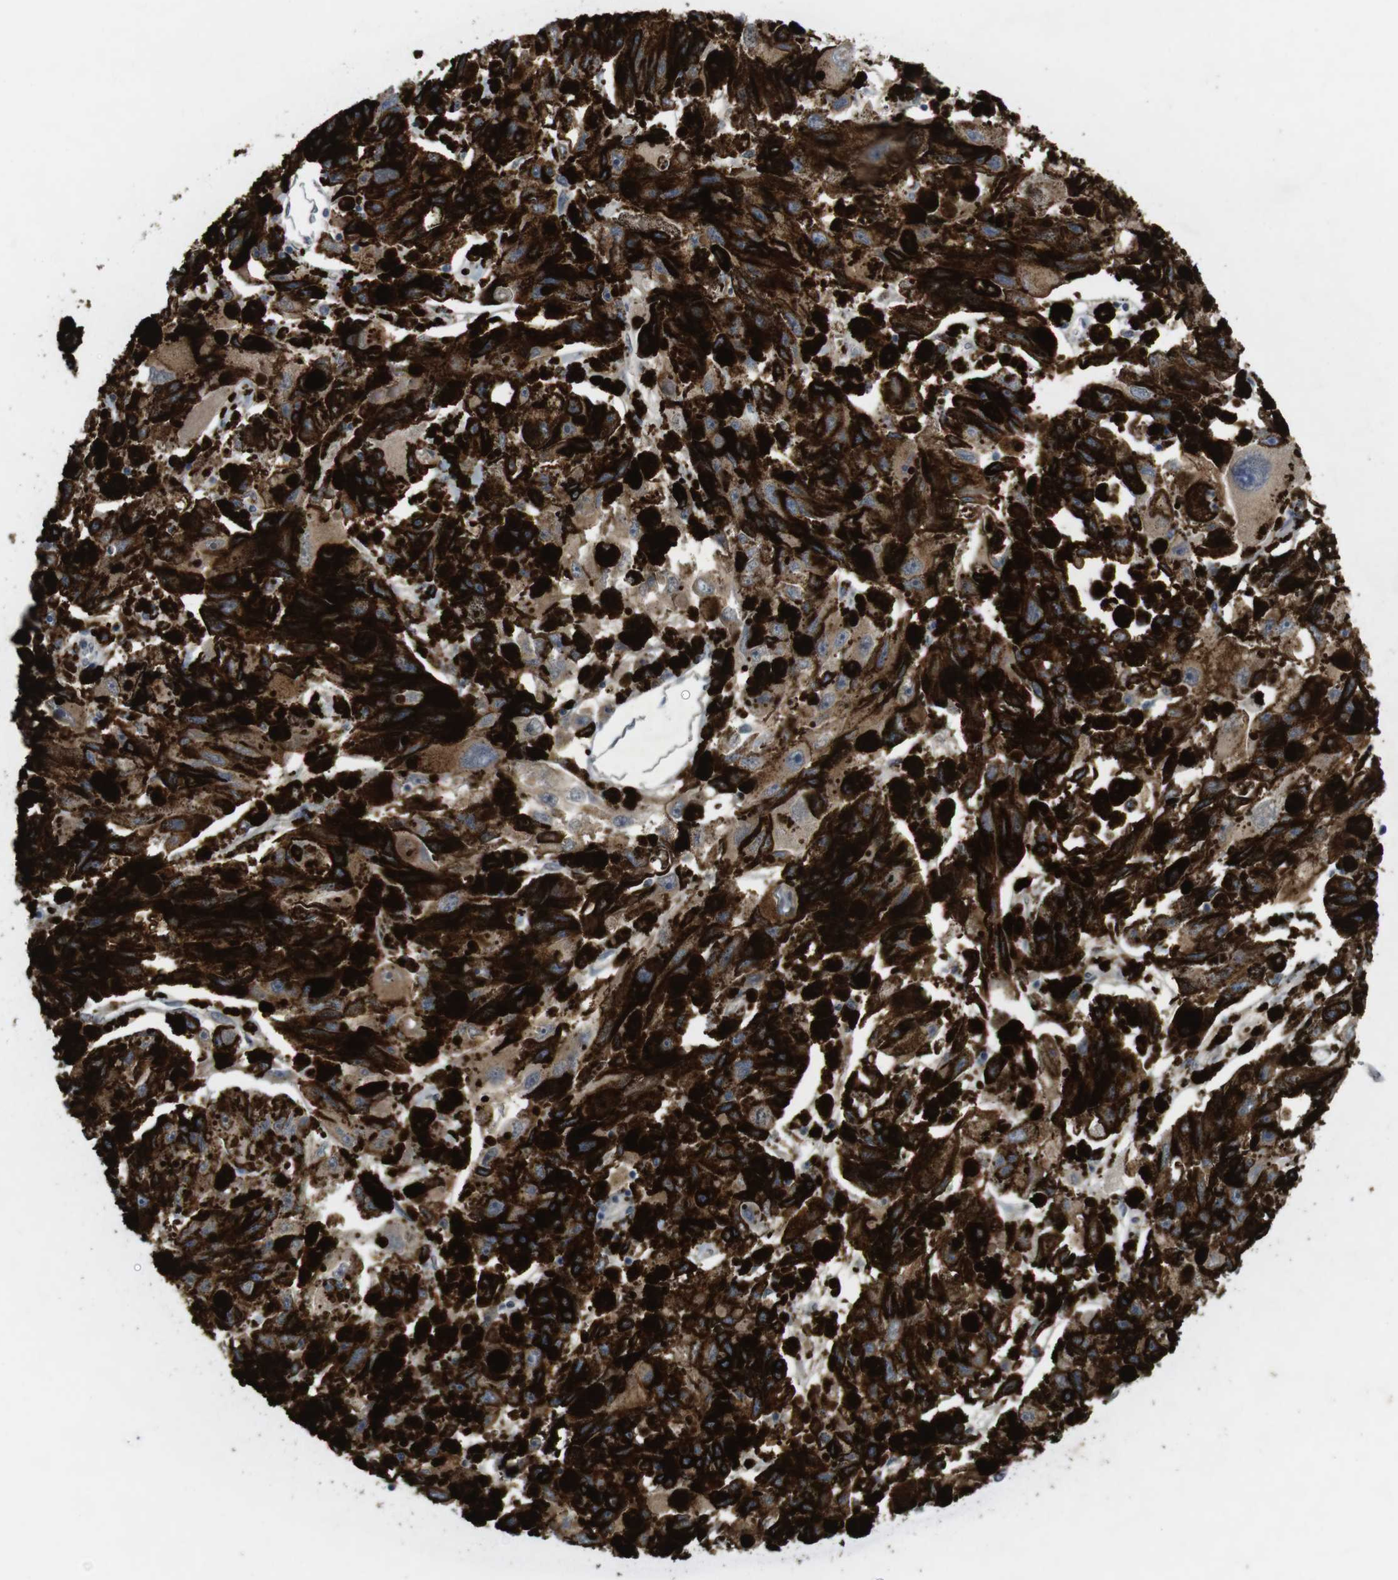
{"staining": {"intensity": "weak", "quantity": ">75%", "location": "cytoplasmic/membranous"}, "tissue": "melanoma", "cell_type": "Tumor cells", "image_type": "cancer", "snomed": [{"axis": "morphology", "description": "Malignant melanoma, NOS"}, {"axis": "topography", "description": "Skin"}], "caption": "Weak cytoplasmic/membranous protein staining is identified in about >75% of tumor cells in malignant melanoma. (DAB IHC with brightfield microscopy, high magnification).", "gene": "BCAR3", "patient": {"sex": "female", "age": 104}}